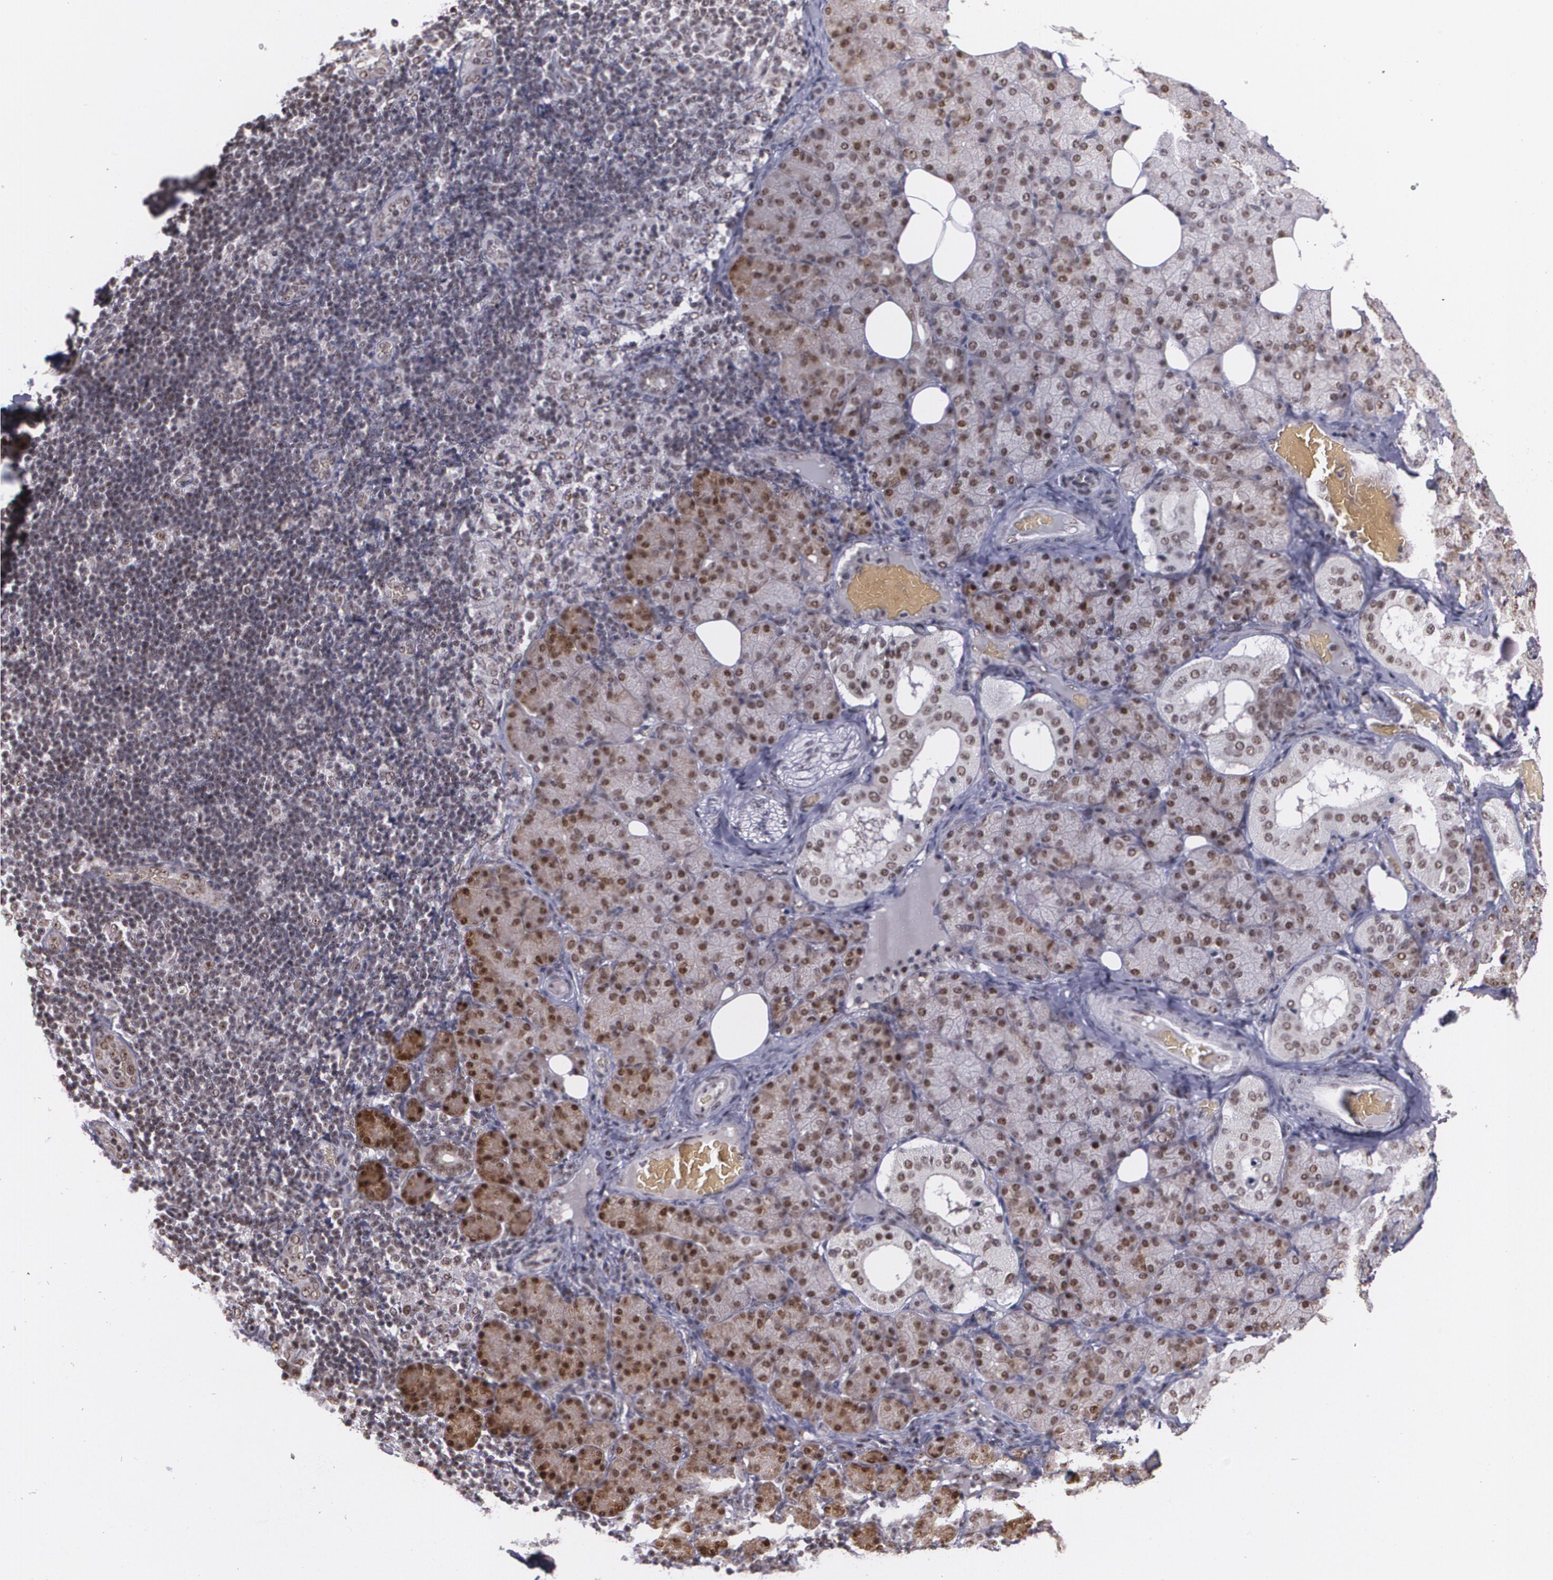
{"staining": {"intensity": "moderate", "quantity": ">75%", "location": "nuclear"}, "tissue": "salivary gland", "cell_type": "Glandular cells", "image_type": "normal", "snomed": [{"axis": "morphology", "description": "Normal tissue, NOS"}, {"axis": "topography", "description": "Lymph node"}, {"axis": "topography", "description": "Salivary gland"}], "caption": "Protein expression analysis of normal salivary gland reveals moderate nuclear positivity in about >75% of glandular cells. (Stains: DAB (3,3'-diaminobenzidine) in brown, nuclei in blue, Microscopy: brightfield microscopy at high magnification).", "gene": "C6orf15", "patient": {"sex": "male", "age": 8}}